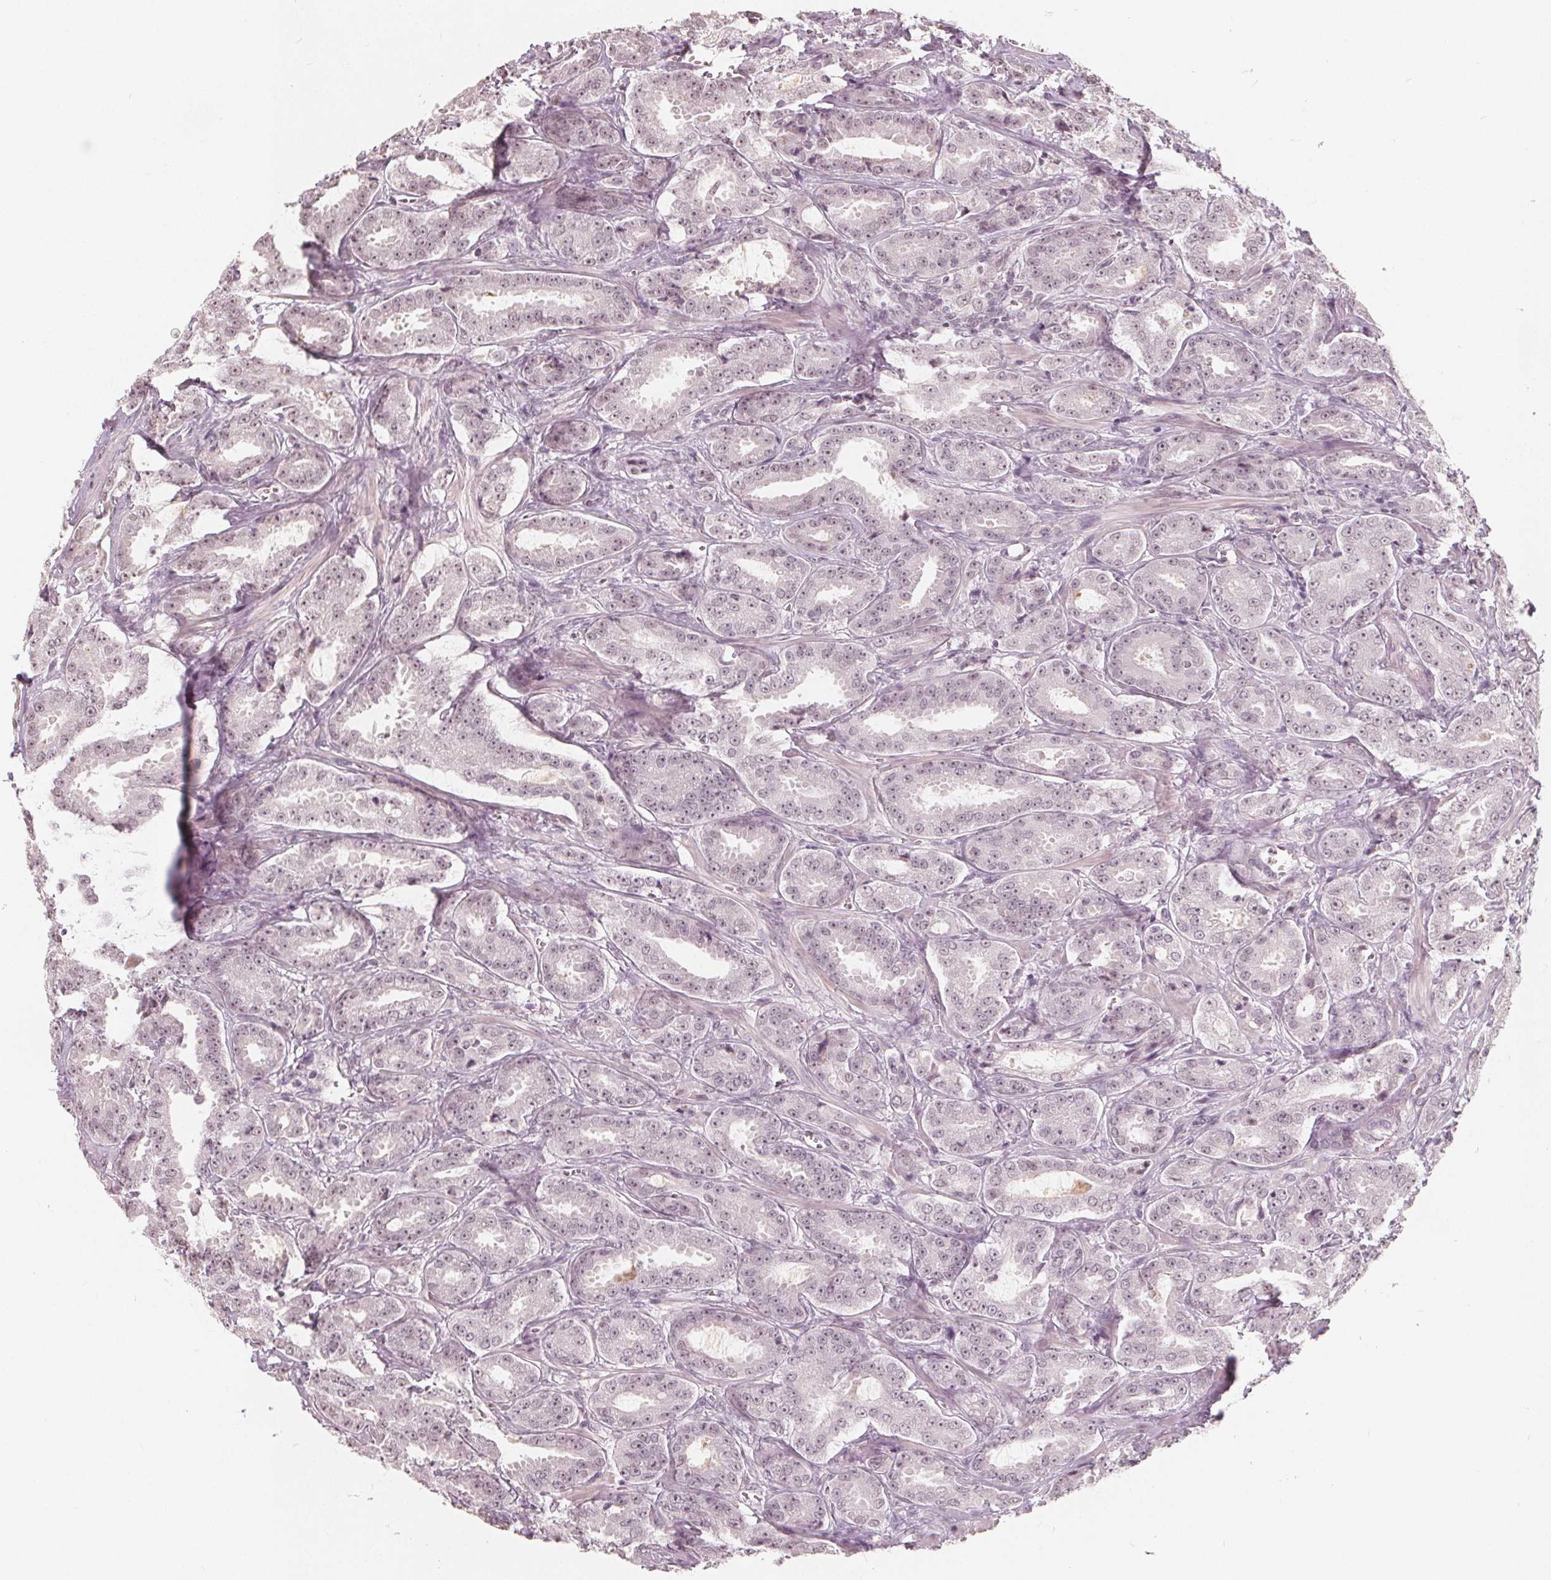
{"staining": {"intensity": "weak", "quantity": "25%-75%", "location": "nuclear"}, "tissue": "prostate cancer", "cell_type": "Tumor cells", "image_type": "cancer", "snomed": [{"axis": "morphology", "description": "Adenocarcinoma, High grade"}, {"axis": "topography", "description": "Prostate"}], "caption": "Prostate cancer (adenocarcinoma (high-grade)) stained for a protein demonstrates weak nuclear positivity in tumor cells.", "gene": "NUP210L", "patient": {"sex": "male", "age": 64}}